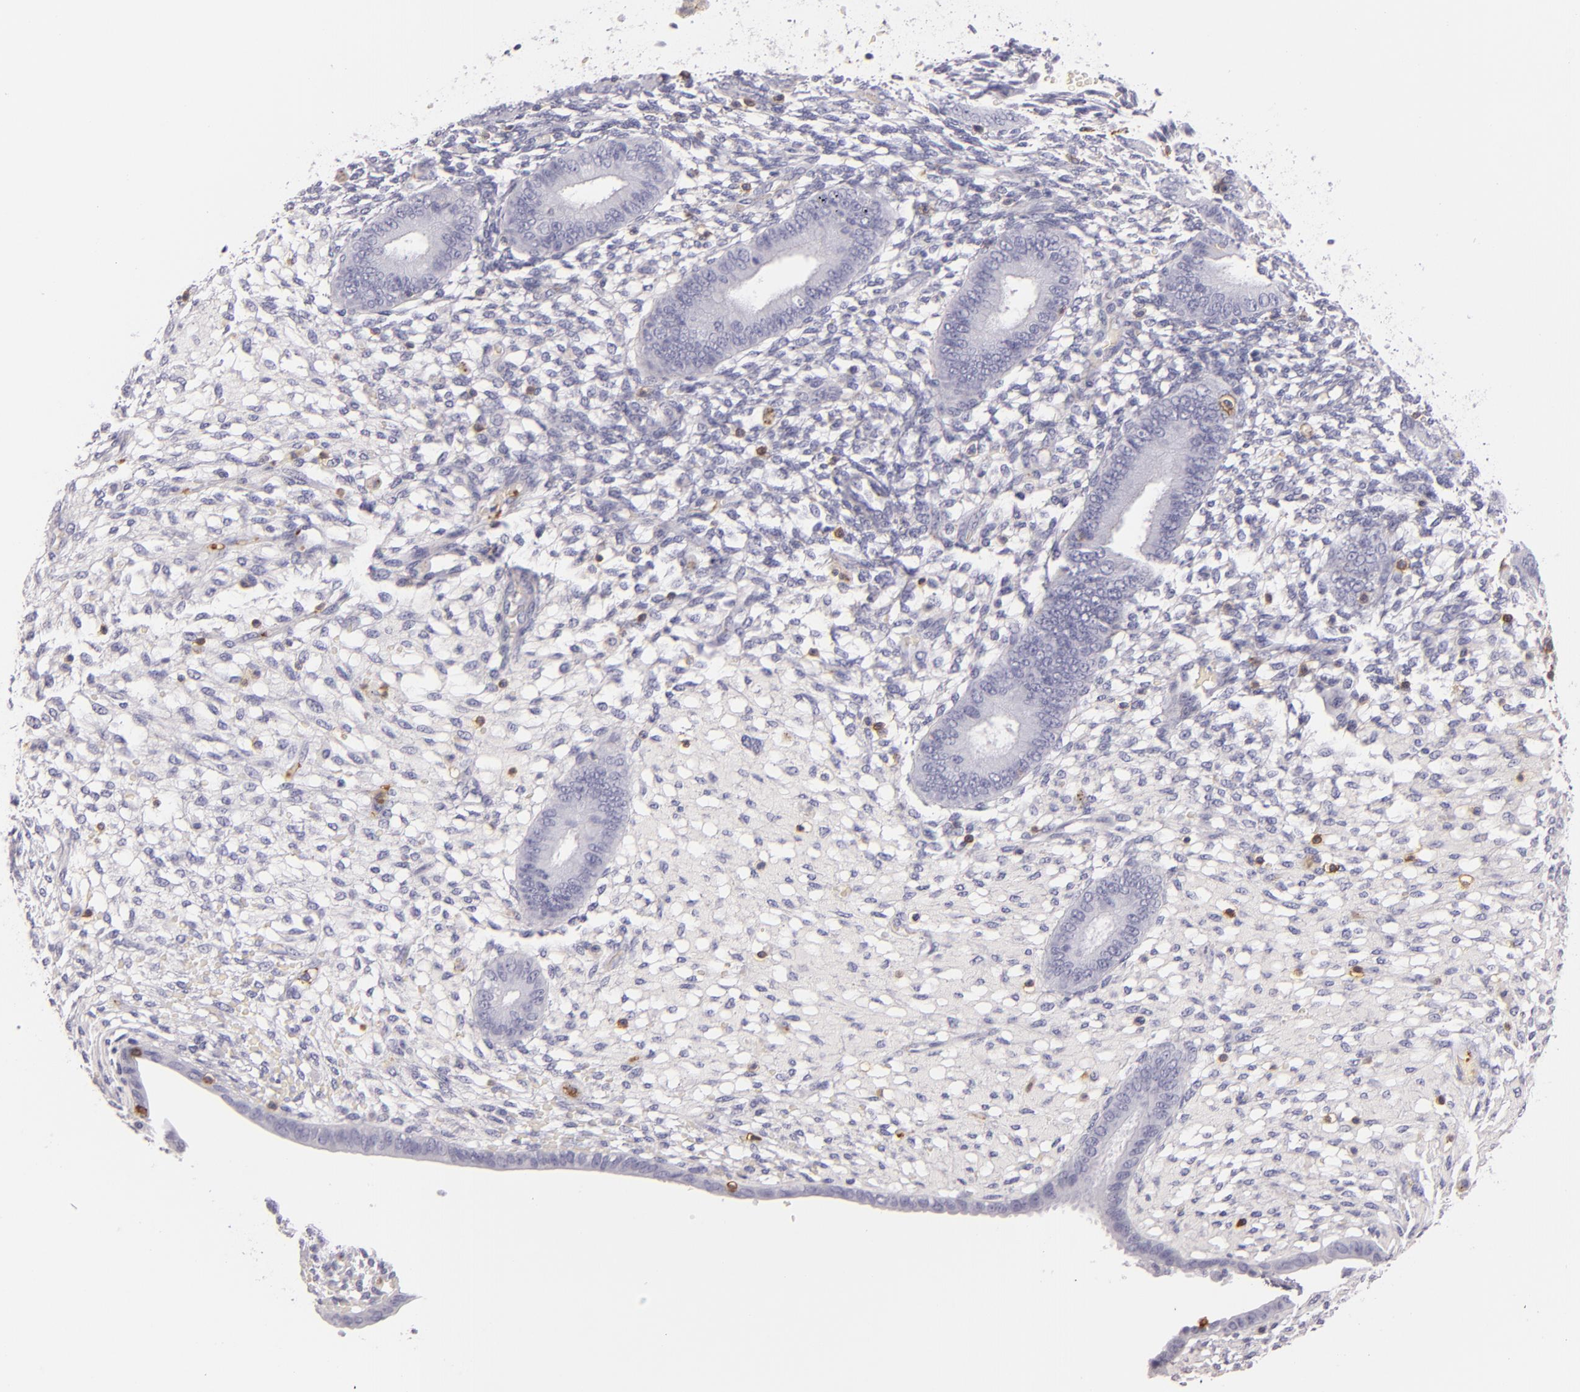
{"staining": {"intensity": "negative", "quantity": "none", "location": "none"}, "tissue": "endometrium", "cell_type": "Cells in endometrial stroma", "image_type": "normal", "snomed": [{"axis": "morphology", "description": "Normal tissue, NOS"}, {"axis": "topography", "description": "Endometrium"}], "caption": "An IHC image of unremarkable endometrium is shown. There is no staining in cells in endometrial stroma of endometrium.", "gene": "LAT", "patient": {"sex": "female", "age": 42}}